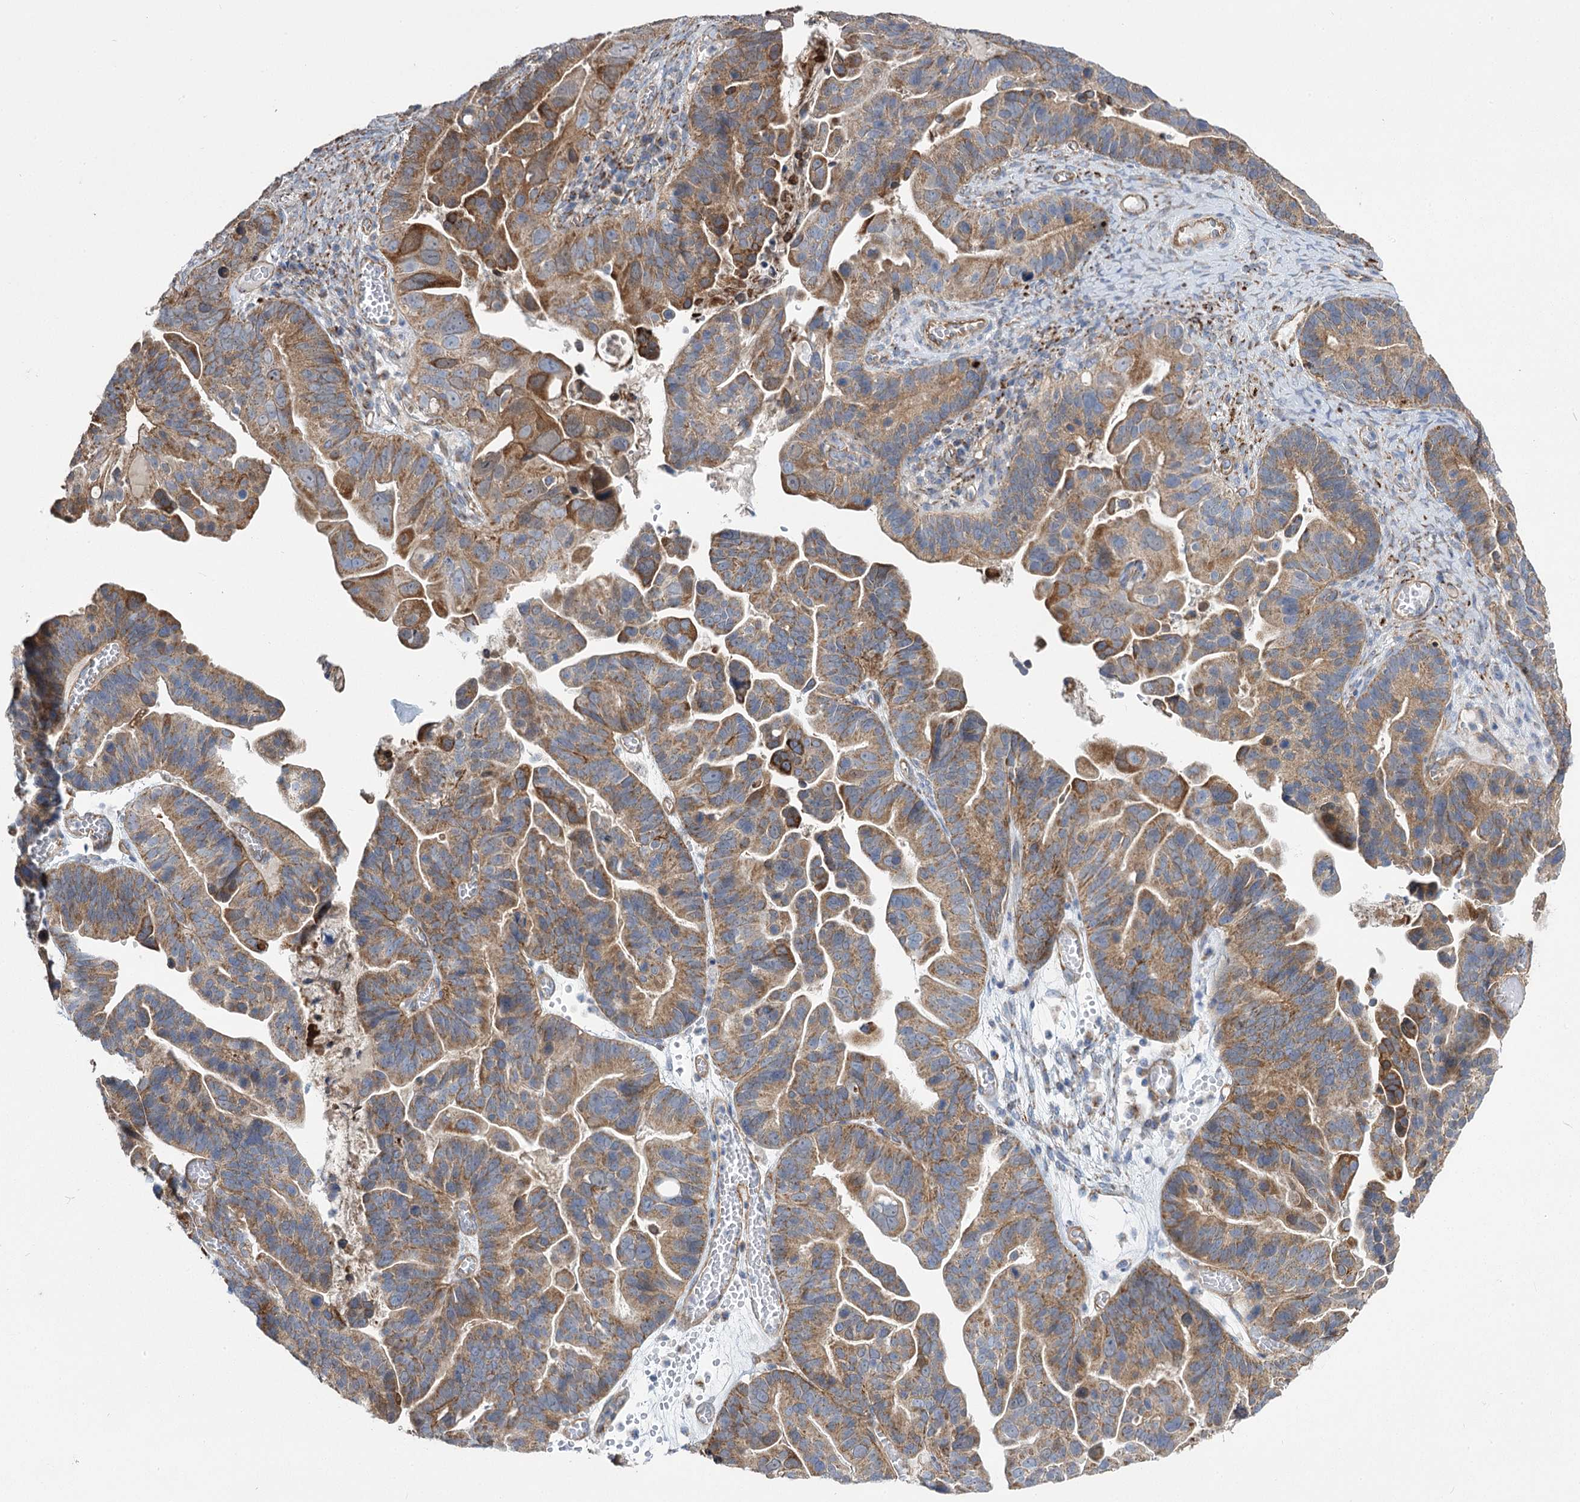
{"staining": {"intensity": "moderate", "quantity": ">75%", "location": "cytoplasmic/membranous"}, "tissue": "ovarian cancer", "cell_type": "Tumor cells", "image_type": "cancer", "snomed": [{"axis": "morphology", "description": "Cystadenocarcinoma, serous, NOS"}, {"axis": "topography", "description": "Ovary"}], "caption": "The micrograph displays immunohistochemical staining of ovarian serous cystadenocarcinoma. There is moderate cytoplasmic/membranous positivity is present in about >75% of tumor cells.", "gene": "RMDN2", "patient": {"sex": "female", "age": 56}}